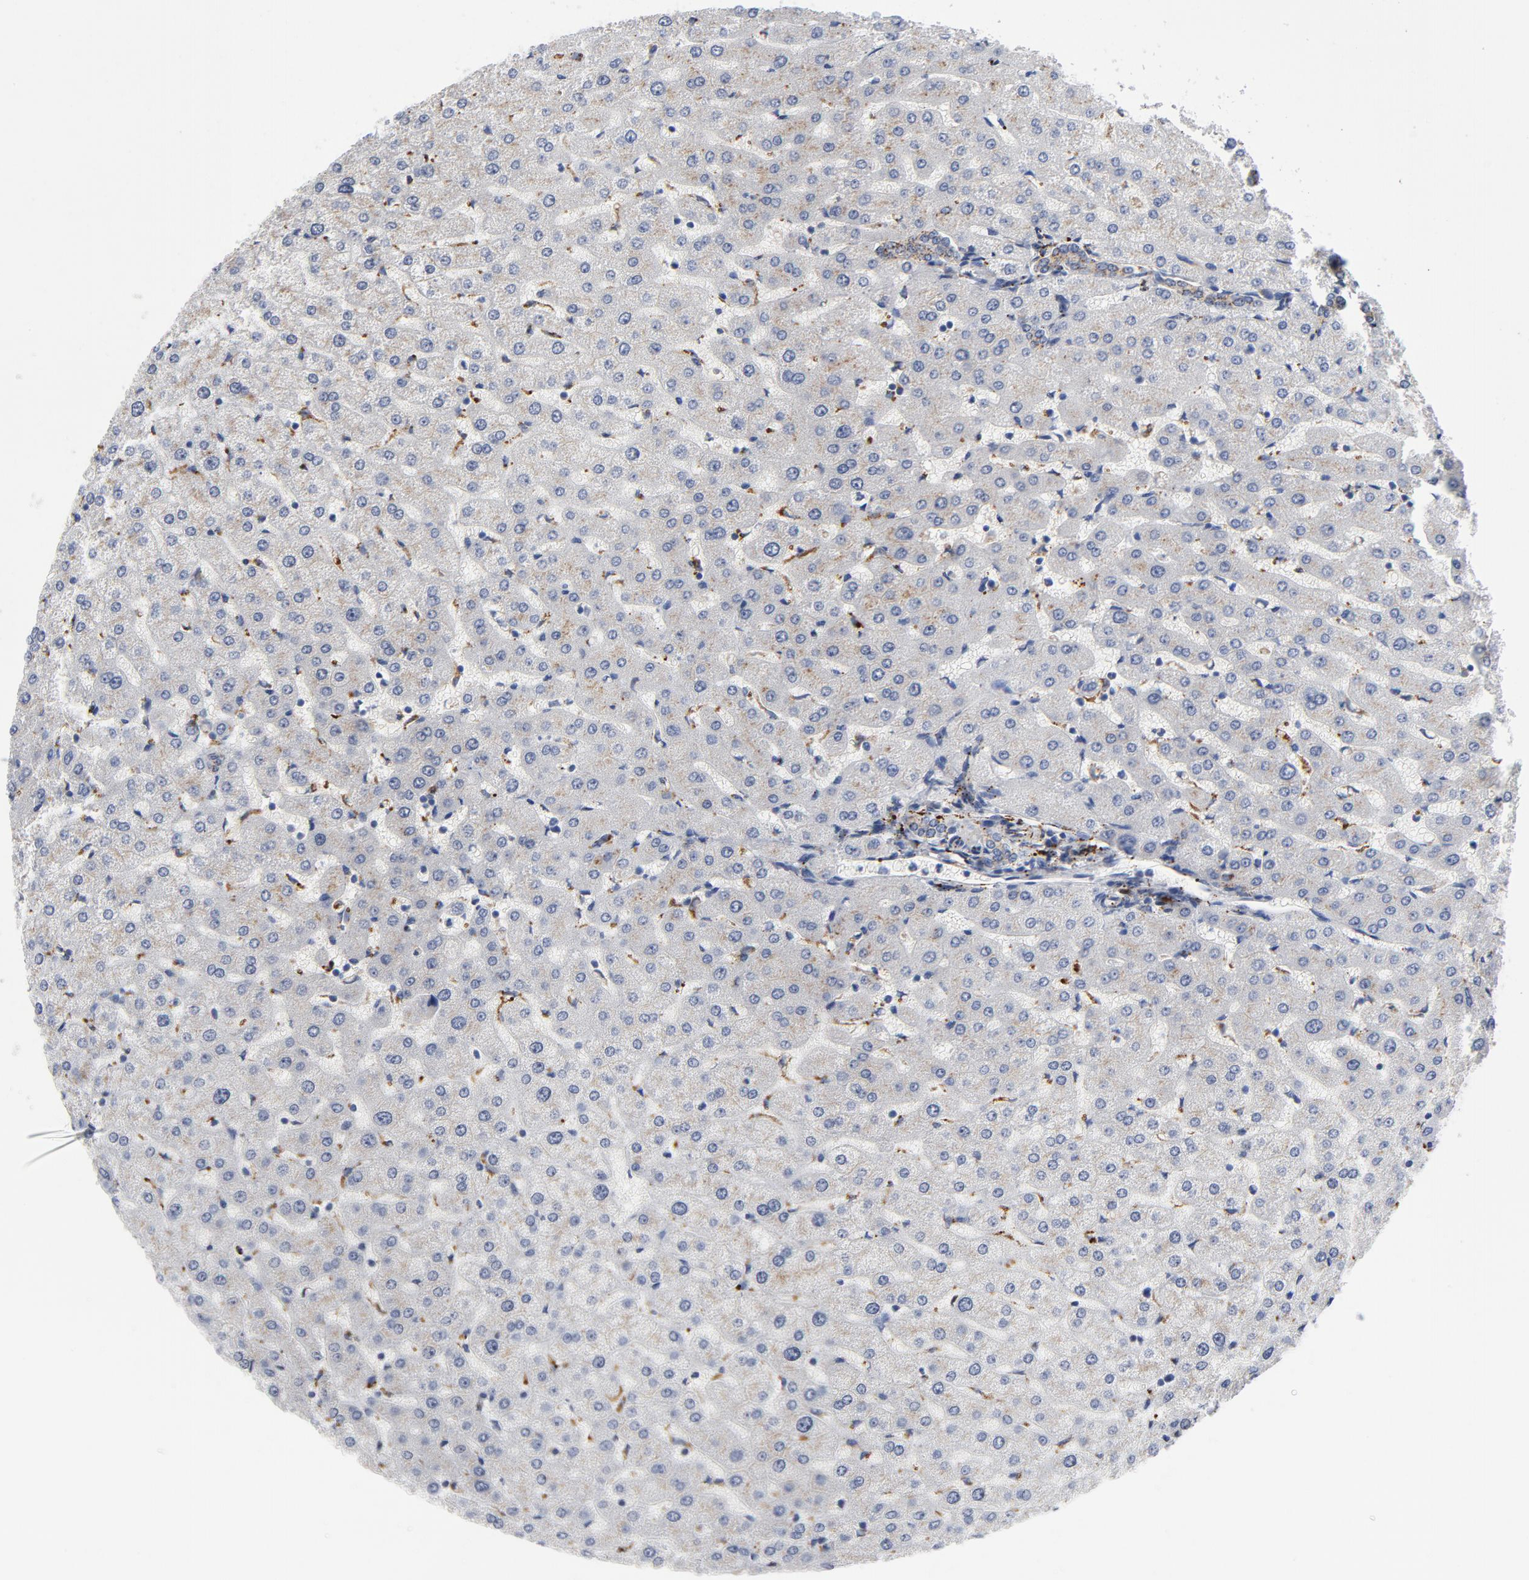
{"staining": {"intensity": "moderate", "quantity": ">75%", "location": "cytoplasmic/membranous"}, "tissue": "liver", "cell_type": "Cholangiocytes", "image_type": "normal", "snomed": [{"axis": "morphology", "description": "Normal tissue, NOS"}, {"axis": "morphology", "description": "Fibrosis, NOS"}, {"axis": "topography", "description": "Liver"}], "caption": "Cholangiocytes exhibit medium levels of moderate cytoplasmic/membranous expression in approximately >75% of cells in unremarkable human liver. The protein of interest is stained brown, and the nuclei are stained in blue (DAB (3,3'-diaminobenzidine) IHC with brightfield microscopy, high magnification).", "gene": "AKT2", "patient": {"sex": "female", "age": 29}}